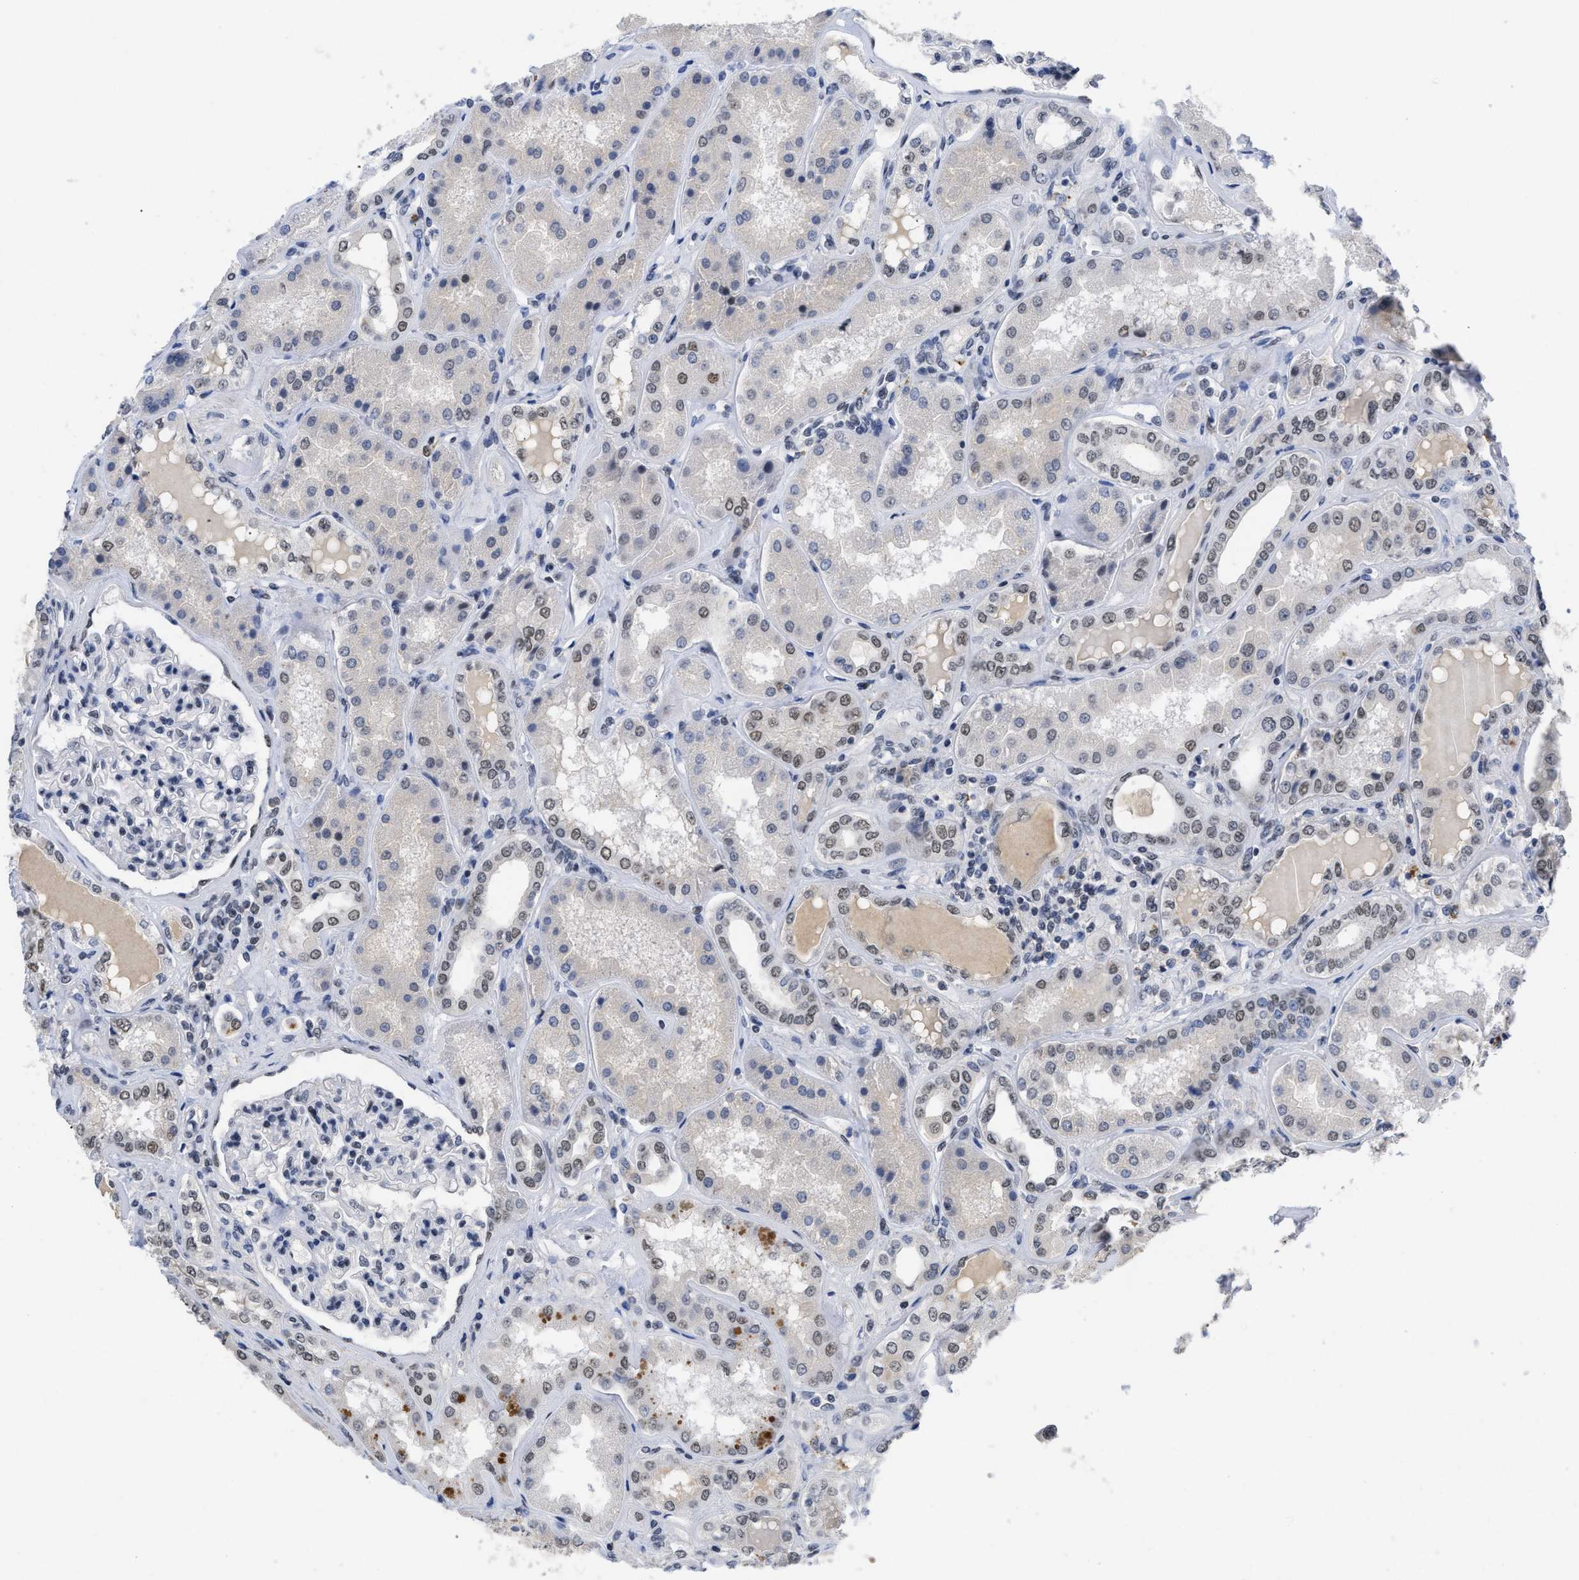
{"staining": {"intensity": "moderate", "quantity": "<25%", "location": "nuclear"}, "tissue": "kidney", "cell_type": "Cells in glomeruli", "image_type": "normal", "snomed": [{"axis": "morphology", "description": "Normal tissue, NOS"}, {"axis": "topography", "description": "Kidney"}], "caption": "This is an image of immunohistochemistry staining of normal kidney, which shows moderate expression in the nuclear of cells in glomeruli.", "gene": "GGNBP2", "patient": {"sex": "female", "age": 56}}